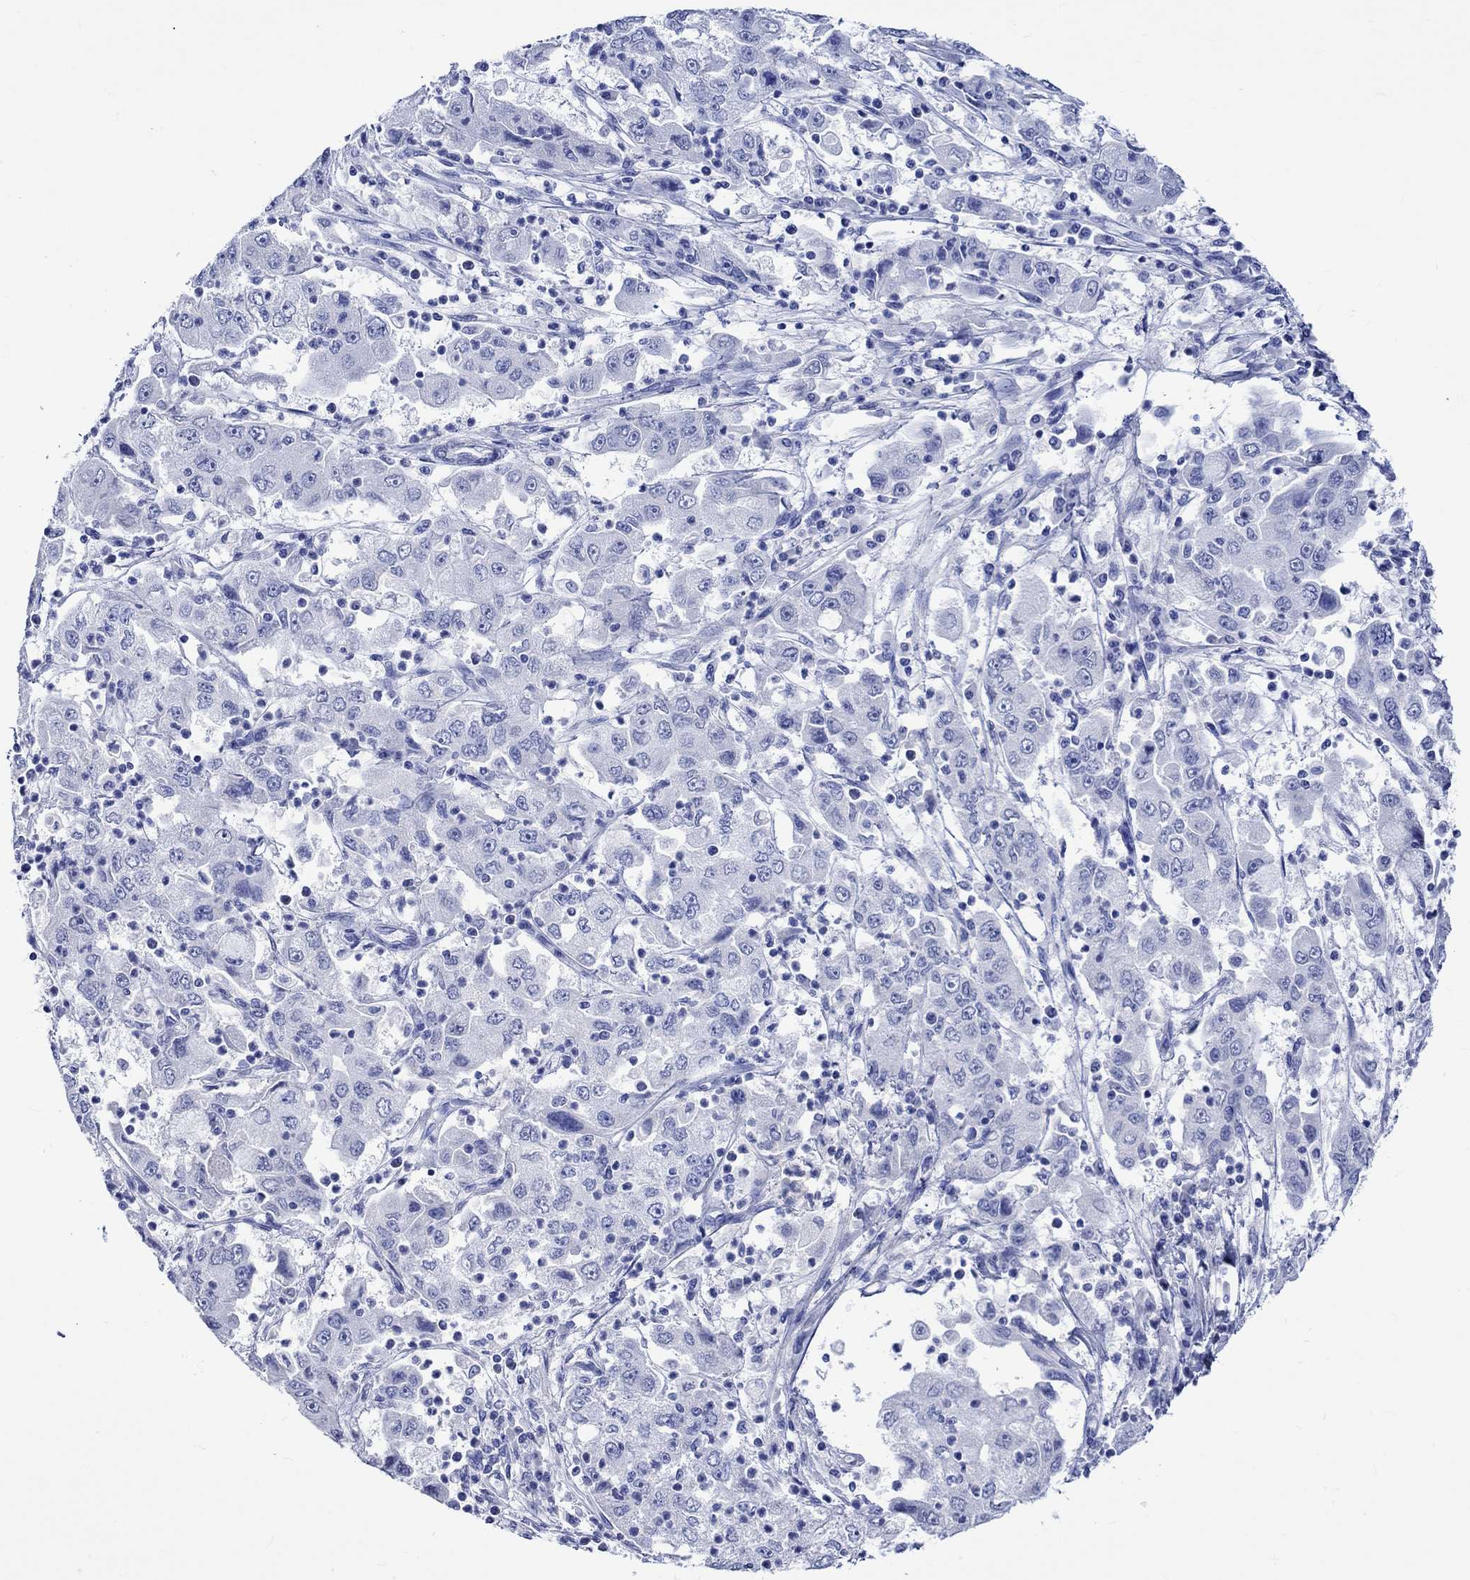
{"staining": {"intensity": "negative", "quantity": "none", "location": "none"}, "tissue": "cervical cancer", "cell_type": "Tumor cells", "image_type": "cancer", "snomed": [{"axis": "morphology", "description": "Squamous cell carcinoma, NOS"}, {"axis": "topography", "description": "Cervix"}], "caption": "IHC of human squamous cell carcinoma (cervical) exhibits no positivity in tumor cells.", "gene": "CRYAB", "patient": {"sex": "female", "age": 36}}